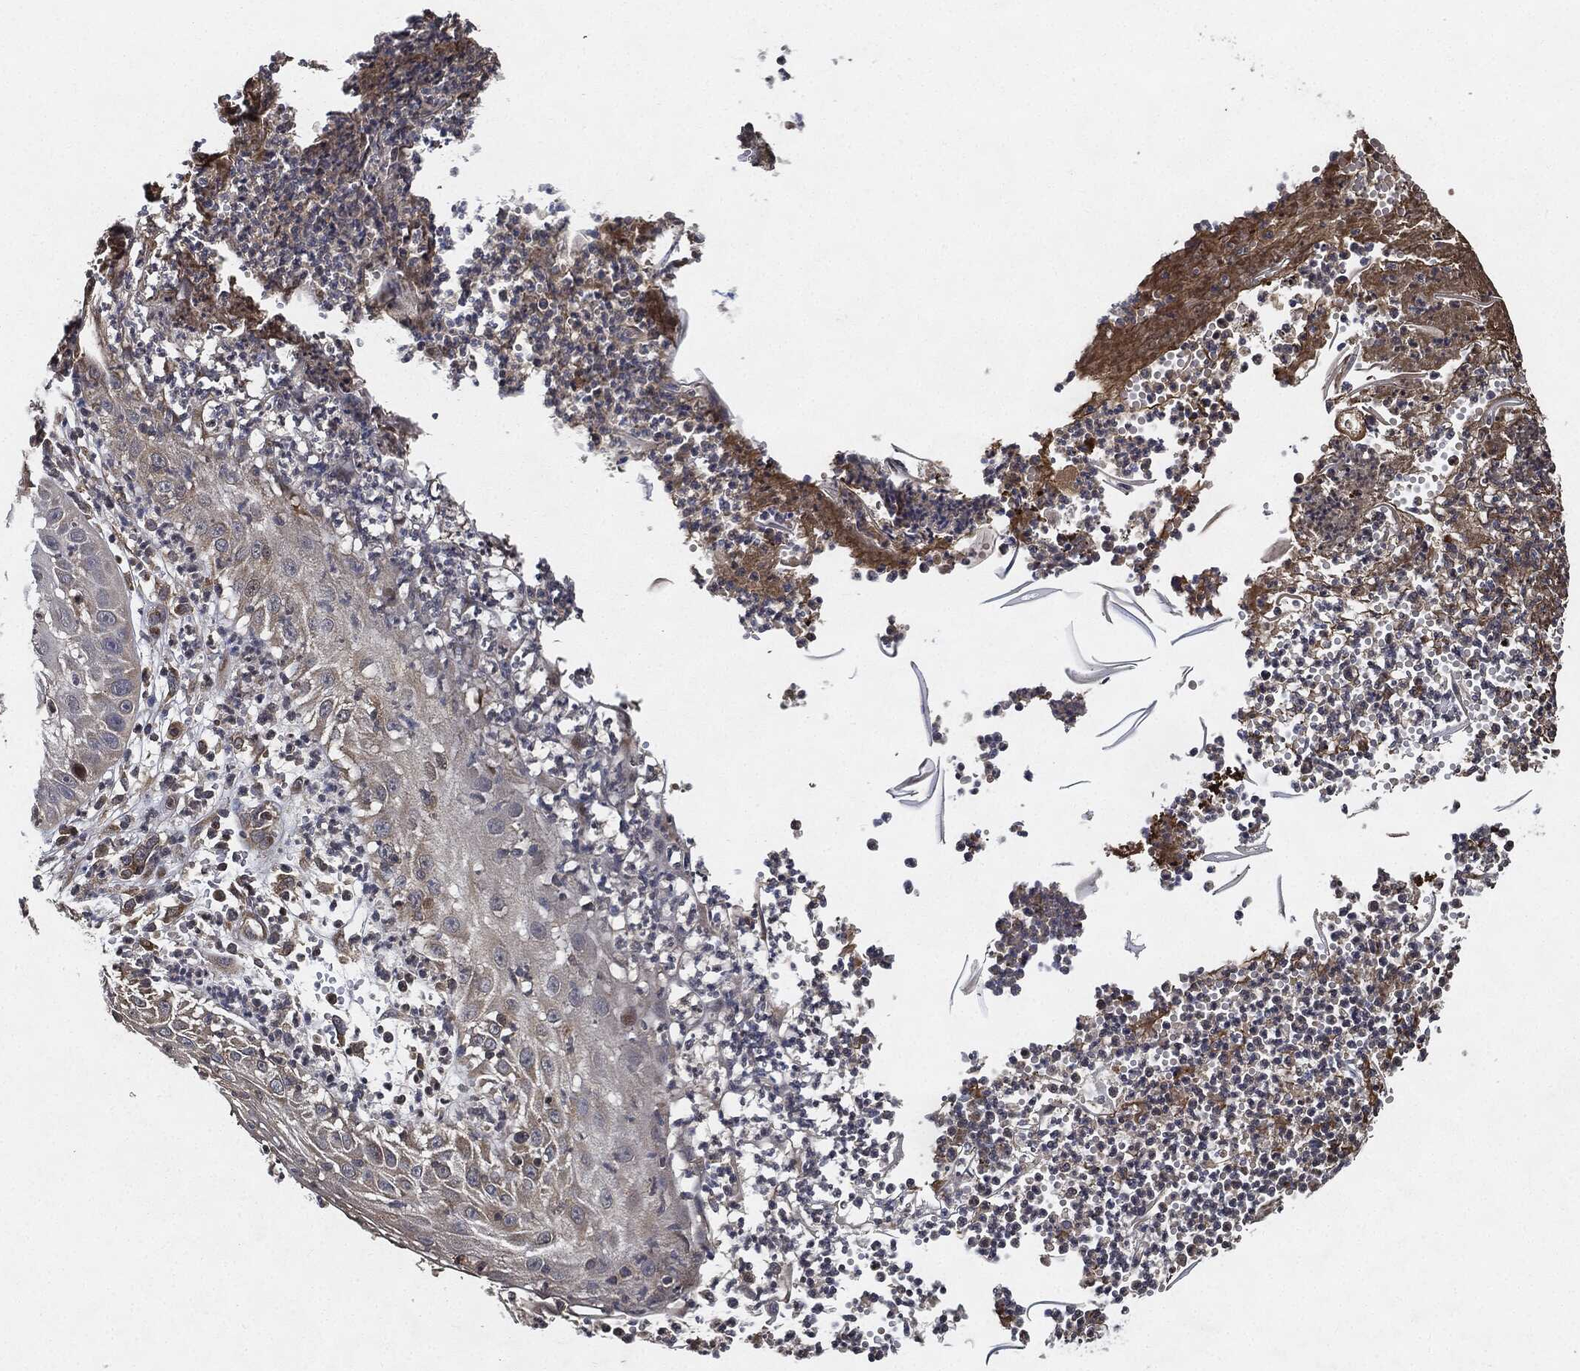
{"staining": {"intensity": "negative", "quantity": "none", "location": "none"}, "tissue": "skin cancer", "cell_type": "Tumor cells", "image_type": "cancer", "snomed": [{"axis": "morphology", "description": "Normal tissue, NOS"}, {"axis": "morphology", "description": "Squamous cell carcinoma, NOS"}, {"axis": "topography", "description": "Skin"}], "caption": "Immunohistochemistry (IHC) image of skin squamous cell carcinoma stained for a protein (brown), which exhibits no expression in tumor cells.", "gene": "MLST8", "patient": {"sex": "male", "age": 79}}